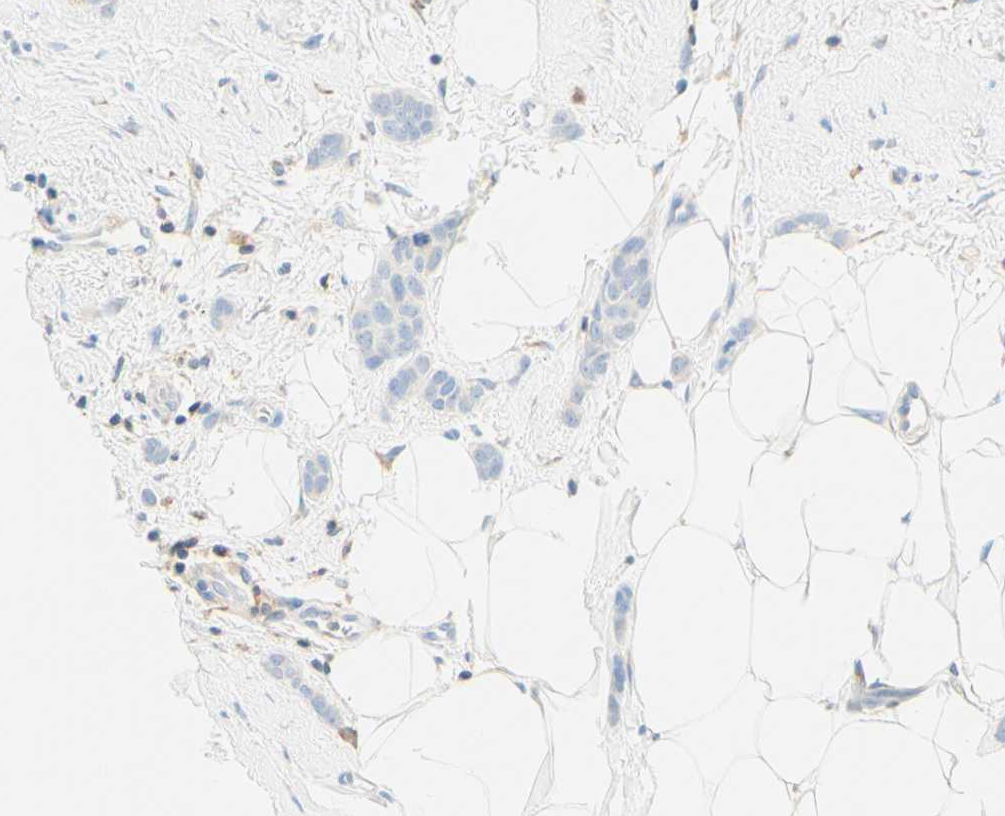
{"staining": {"intensity": "negative", "quantity": "none", "location": "none"}, "tissue": "breast cancer", "cell_type": "Tumor cells", "image_type": "cancer", "snomed": [{"axis": "morphology", "description": "Lobular carcinoma"}, {"axis": "topography", "description": "Skin"}, {"axis": "topography", "description": "Breast"}], "caption": "A histopathology image of lobular carcinoma (breast) stained for a protein exhibits no brown staining in tumor cells.", "gene": "LAT", "patient": {"sex": "female", "age": 46}}